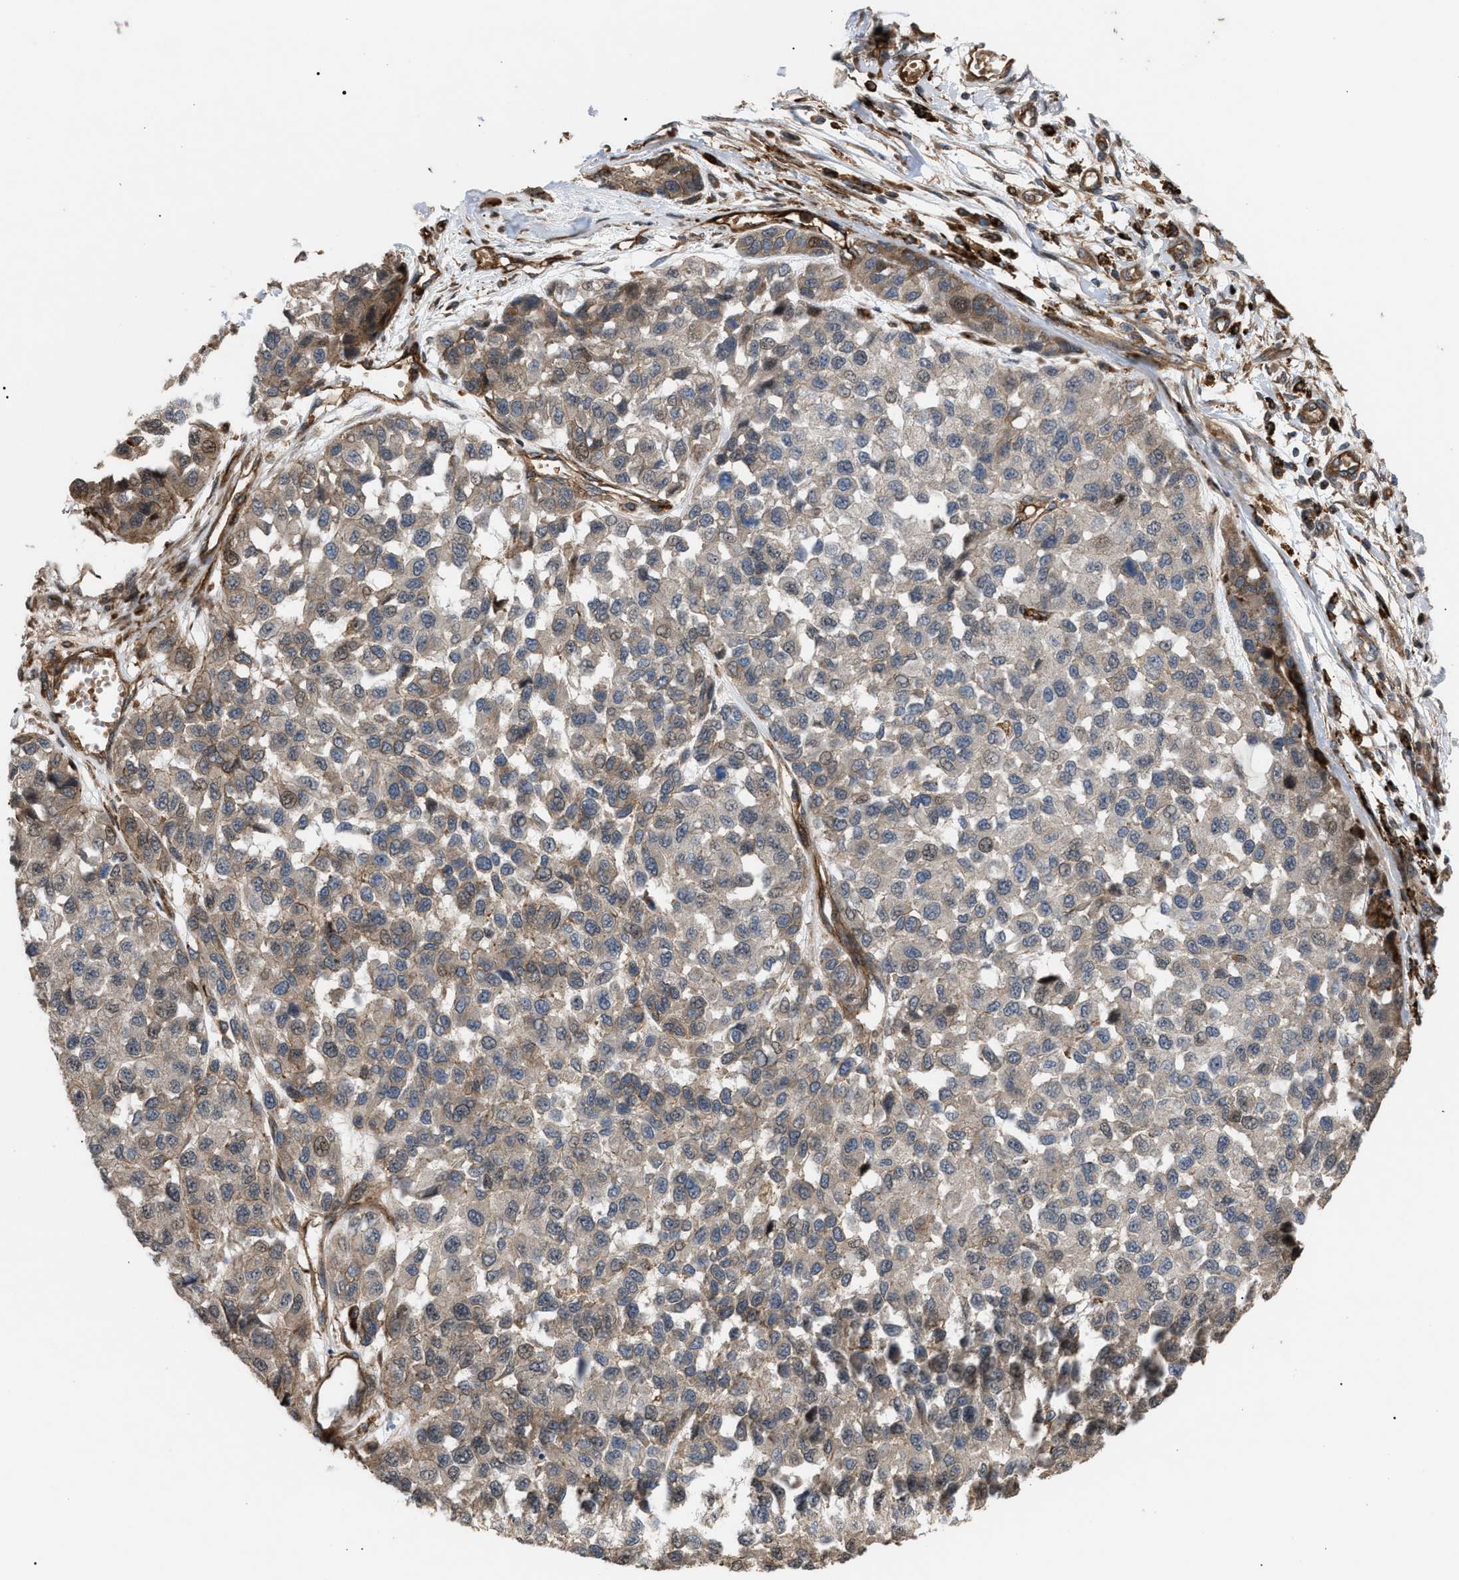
{"staining": {"intensity": "weak", "quantity": "25%-75%", "location": "cytoplasmic/membranous"}, "tissue": "melanoma", "cell_type": "Tumor cells", "image_type": "cancer", "snomed": [{"axis": "morphology", "description": "Malignant melanoma, NOS"}, {"axis": "topography", "description": "Skin"}], "caption": "Melanoma stained for a protein (brown) reveals weak cytoplasmic/membranous positive staining in about 25%-75% of tumor cells.", "gene": "GCC1", "patient": {"sex": "male", "age": 62}}